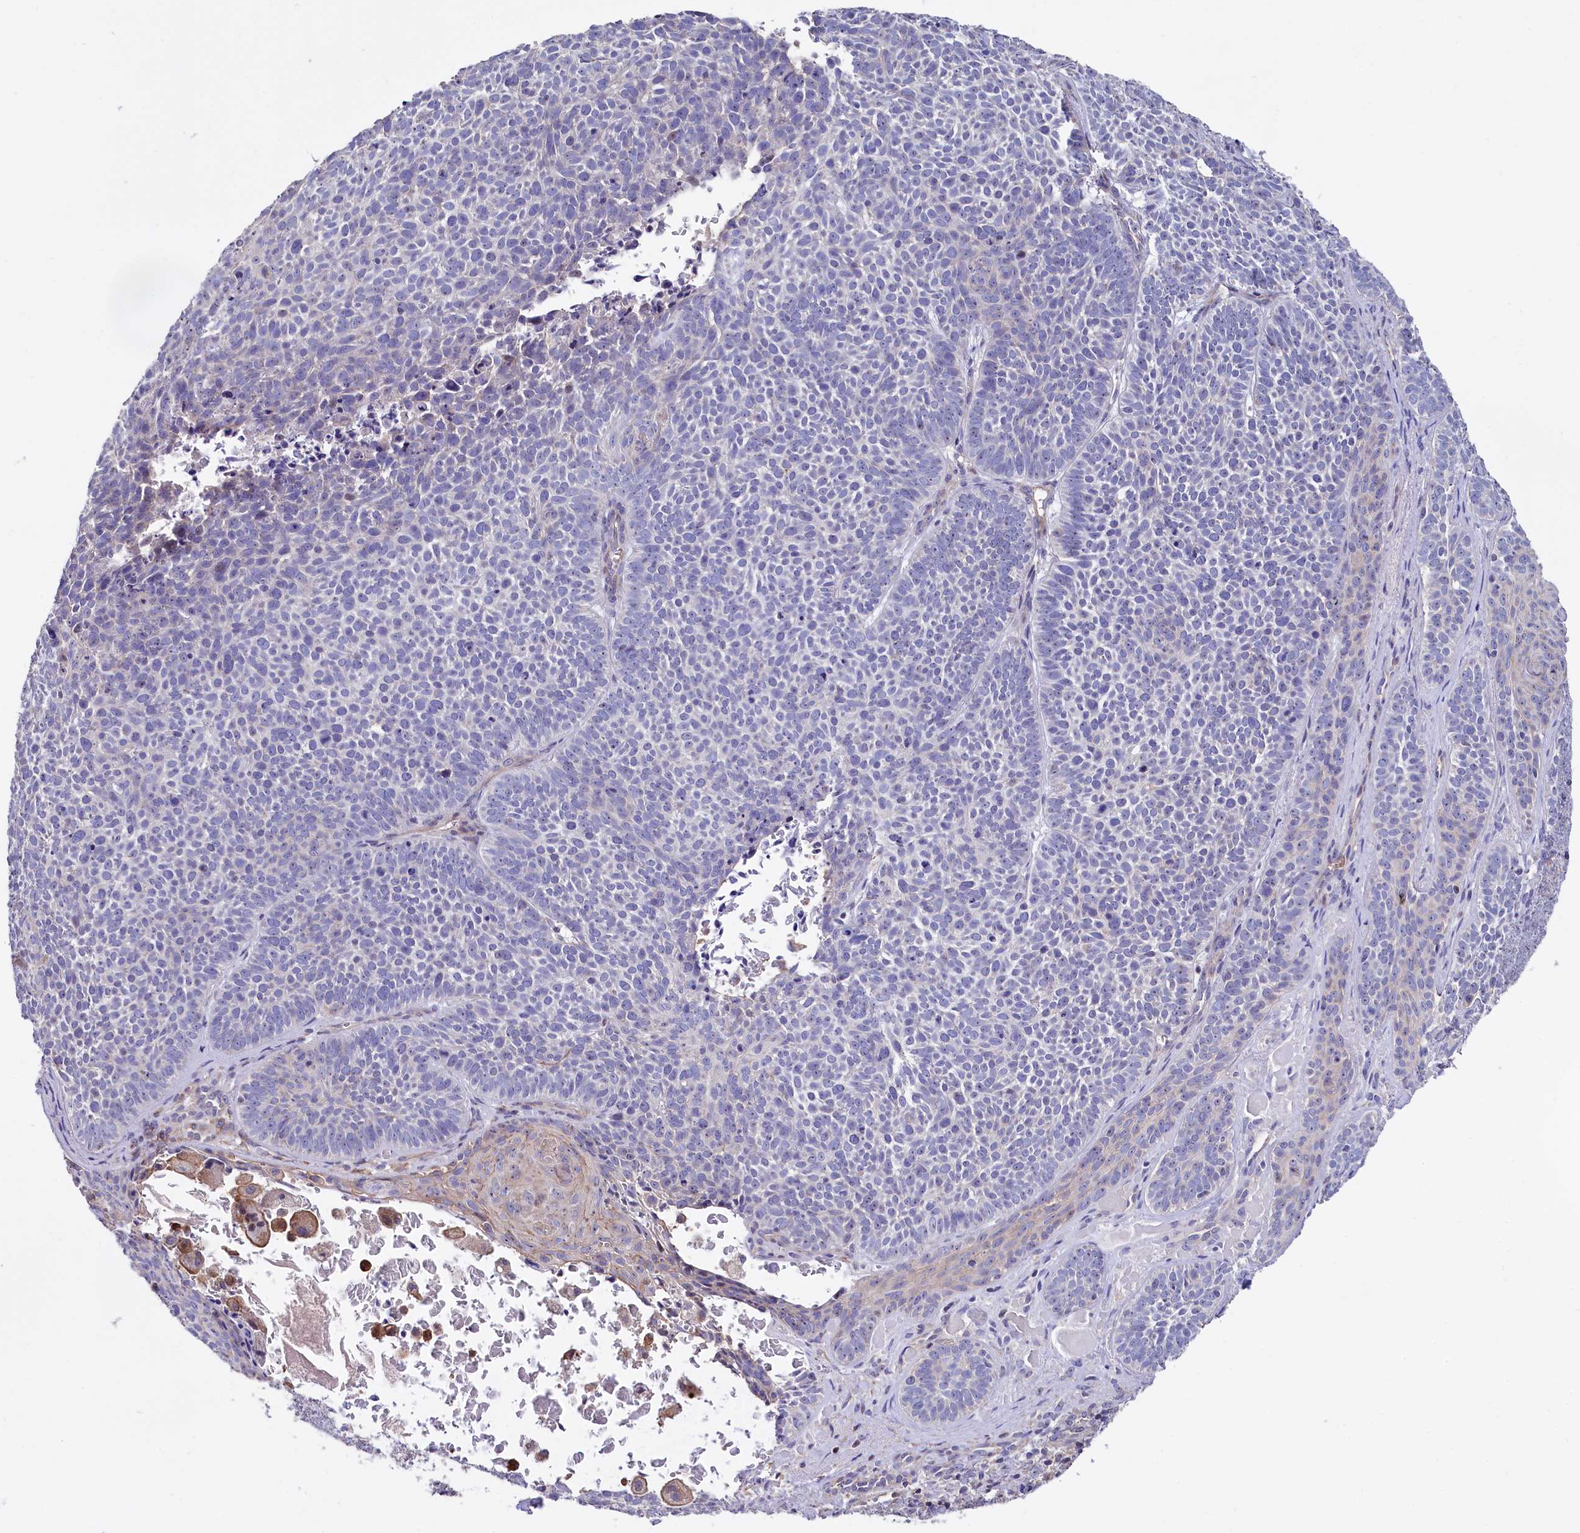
{"staining": {"intensity": "negative", "quantity": "none", "location": "none"}, "tissue": "skin cancer", "cell_type": "Tumor cells", "image_type": "cancer", "snomed": [{"axis": "morphology", "description": "Basal cell carcinoma"}, {"axis": "topography", "description": "Skin"}], "caption": "Immunohistochemistry photomicrograph of human skin cancer (basal cell carcinoma) stained for a protein (brown), which reveals no expression in tumor cells.", "gene": "RPUSD3", "patient": {"sex": "male", "age": 85}}